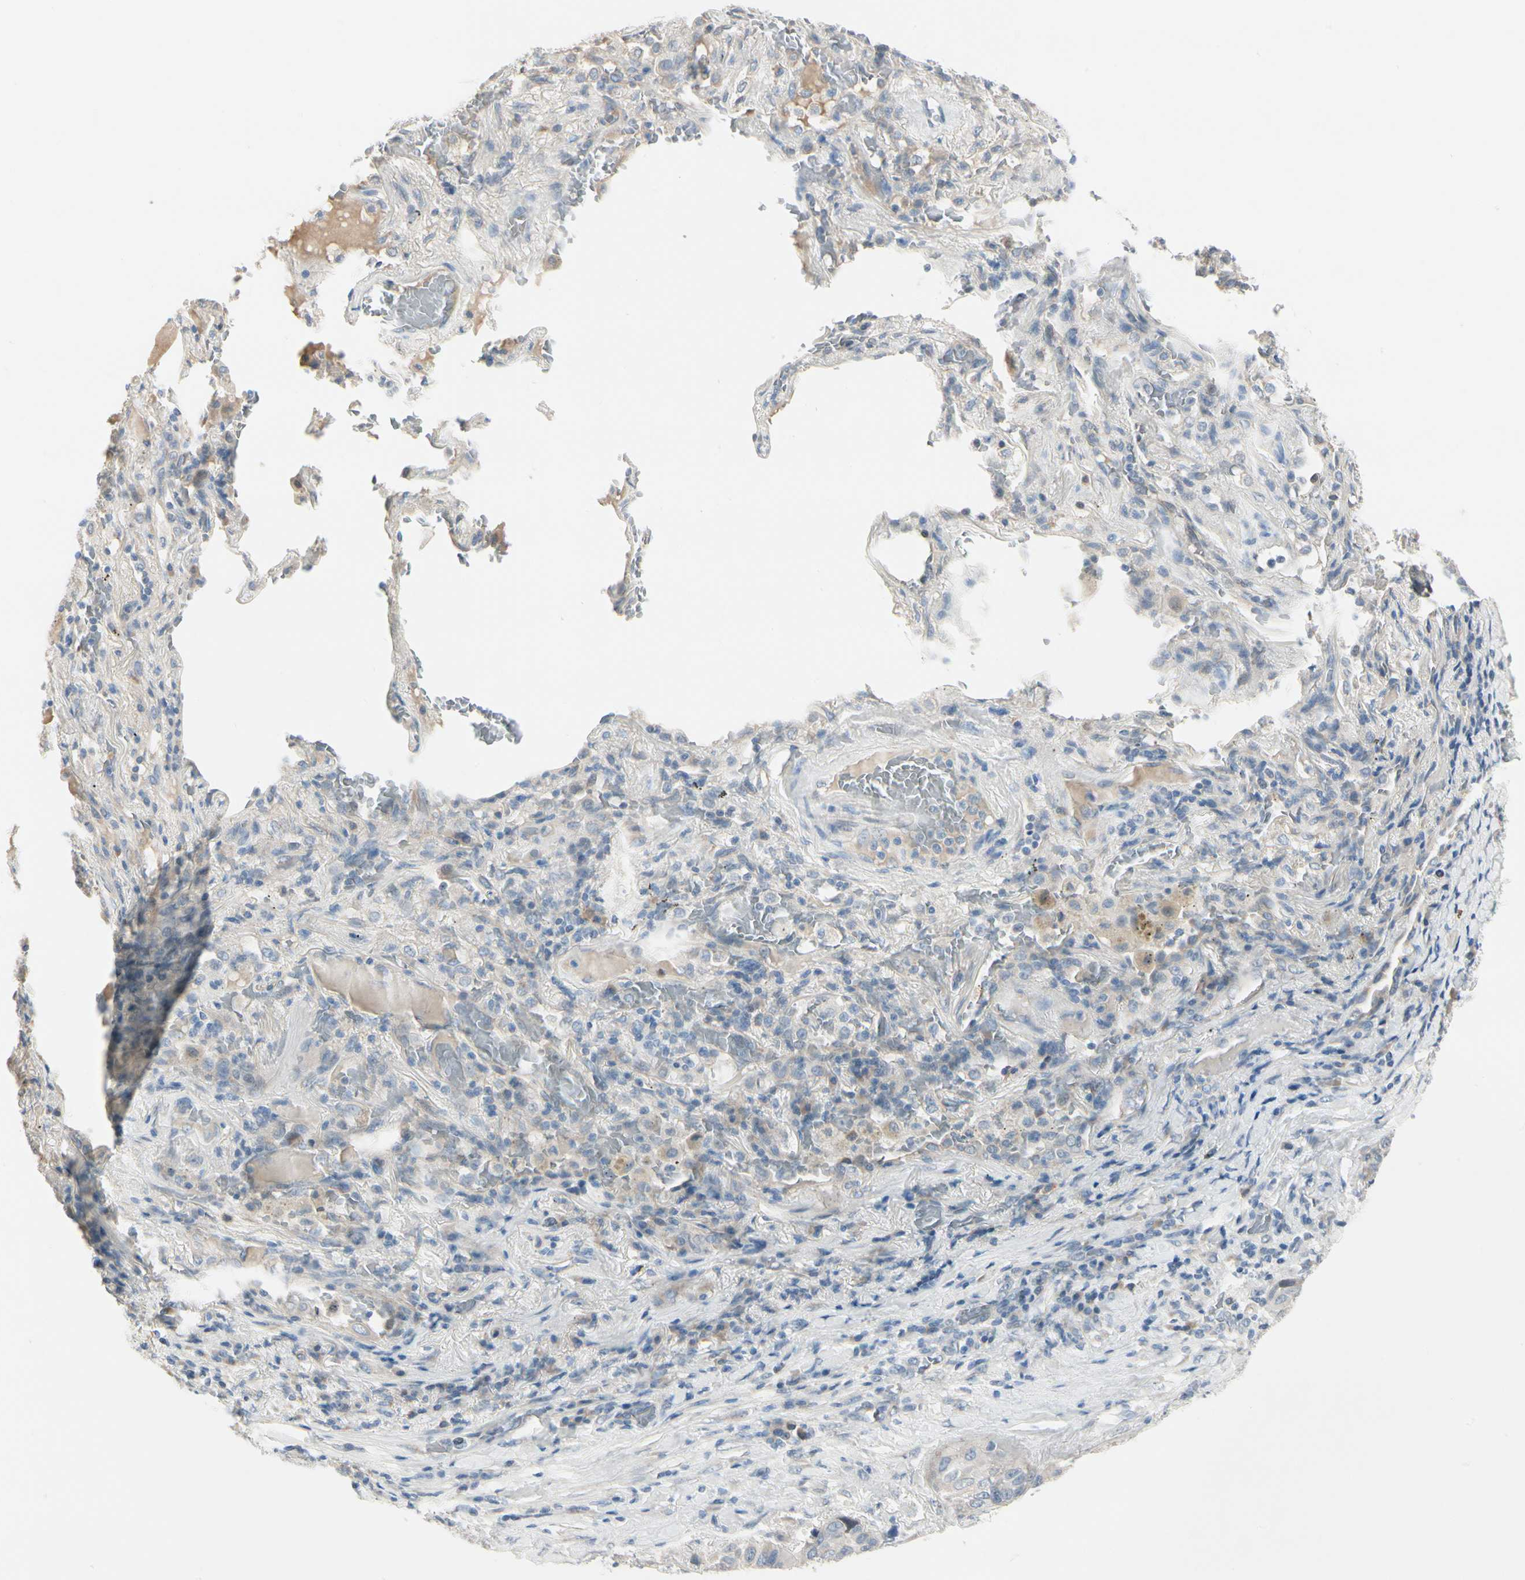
{"staining": {"intensity": "weak", "quantity": "25%-75%", "location": "cytoplasmic/membranous"}, "tissue": "lung cancer", "cell_type": "Tumor cells", "image_type": "cancer", "snomed": [{"axis": "morphology", "description": "Squamous cell carcinoma, NOS"}, {"axis": "topography", "description": "Lung"}], "caption": "This photomicrograph exhibits IHC staining of lung squamous cell carcinoma, with low weak cytoplasmic/membranous expression in about 25%-75% of tumor cells.", "gene": "SPINK4", "patient": {"sex": "male", "age": 57}}